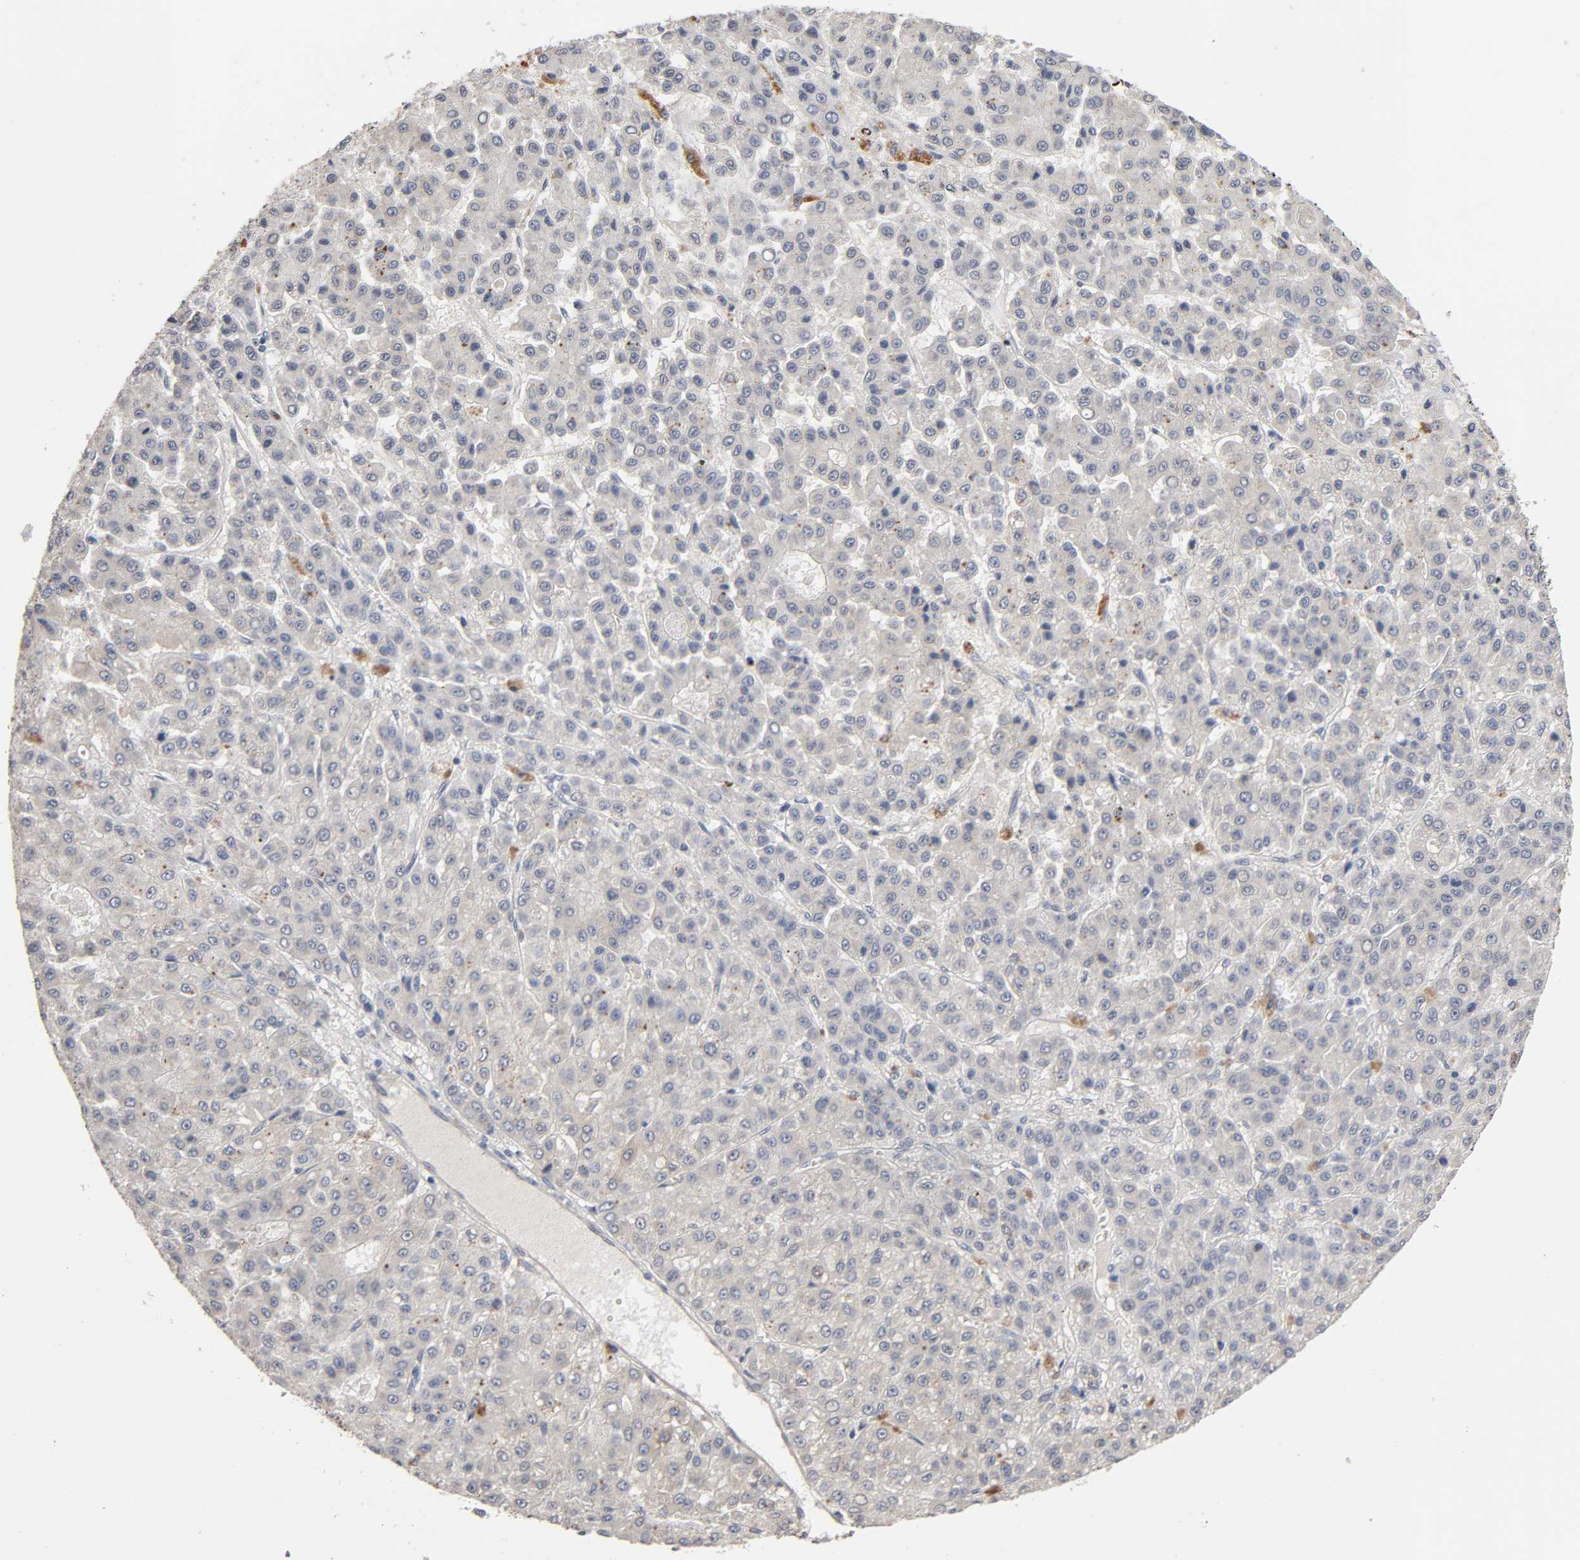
{"staining": {"intensity": "negative", "quantity": "none", "location": "none"}, "tissue": "liver cancer", "cell_type": "Tumor cells", "image_type": "cancer", "snomed": [{"axis": "morphology", "description": "Carcinoma, Hepatocellular, NOS"}, {"axis": "topography", "description": "Liver"}], "caption": "Liver cancer was stained to show a protein in brown. There is no significant staining in tumor cells.", "gene": "HDLBP", "patient": {"sex": "male", "age": 70}}